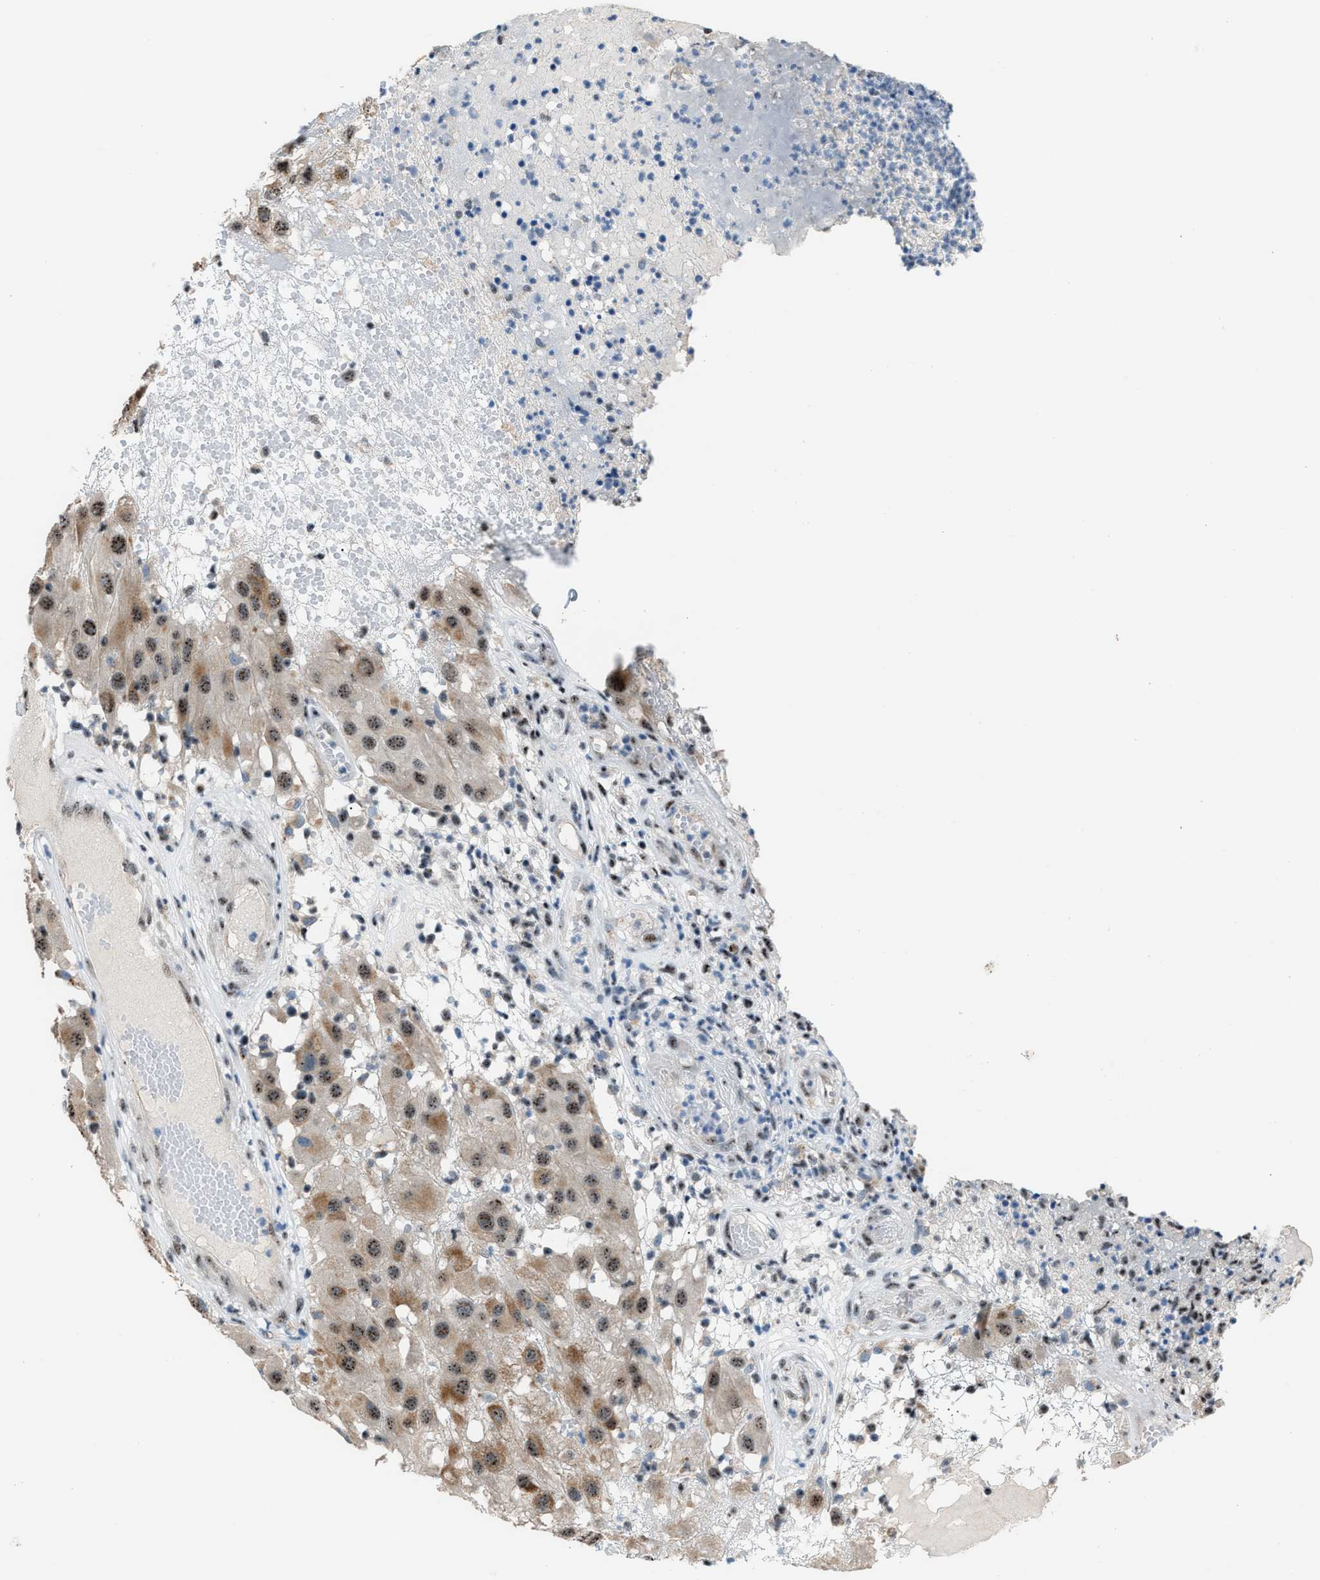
{"staining": {"intensity": "weak", "quantity": ">75%", "location": "cytoplasmic/membranous,nuclear"}, "tissue": "melanoma", "cell_type": "Tumor cells", "image_type": "cancer", "snomed": [{"axis": "morphology", "description": "Malignant melanoma, NOS"}, {"axis": "topography", "description": "Skin"}], "caption": "IHC (DAB) staining of human melanoma shows weak cytoplasmic/membranous and nuclear protein positivity in approximately >75% of tumor cells. Using DAB (brown) and hematoxylin (blue) stains, captured at high magnification using brightfield microscopy.", "gene": "CENPP", "patient": {"sex": "female", "age": 81}}